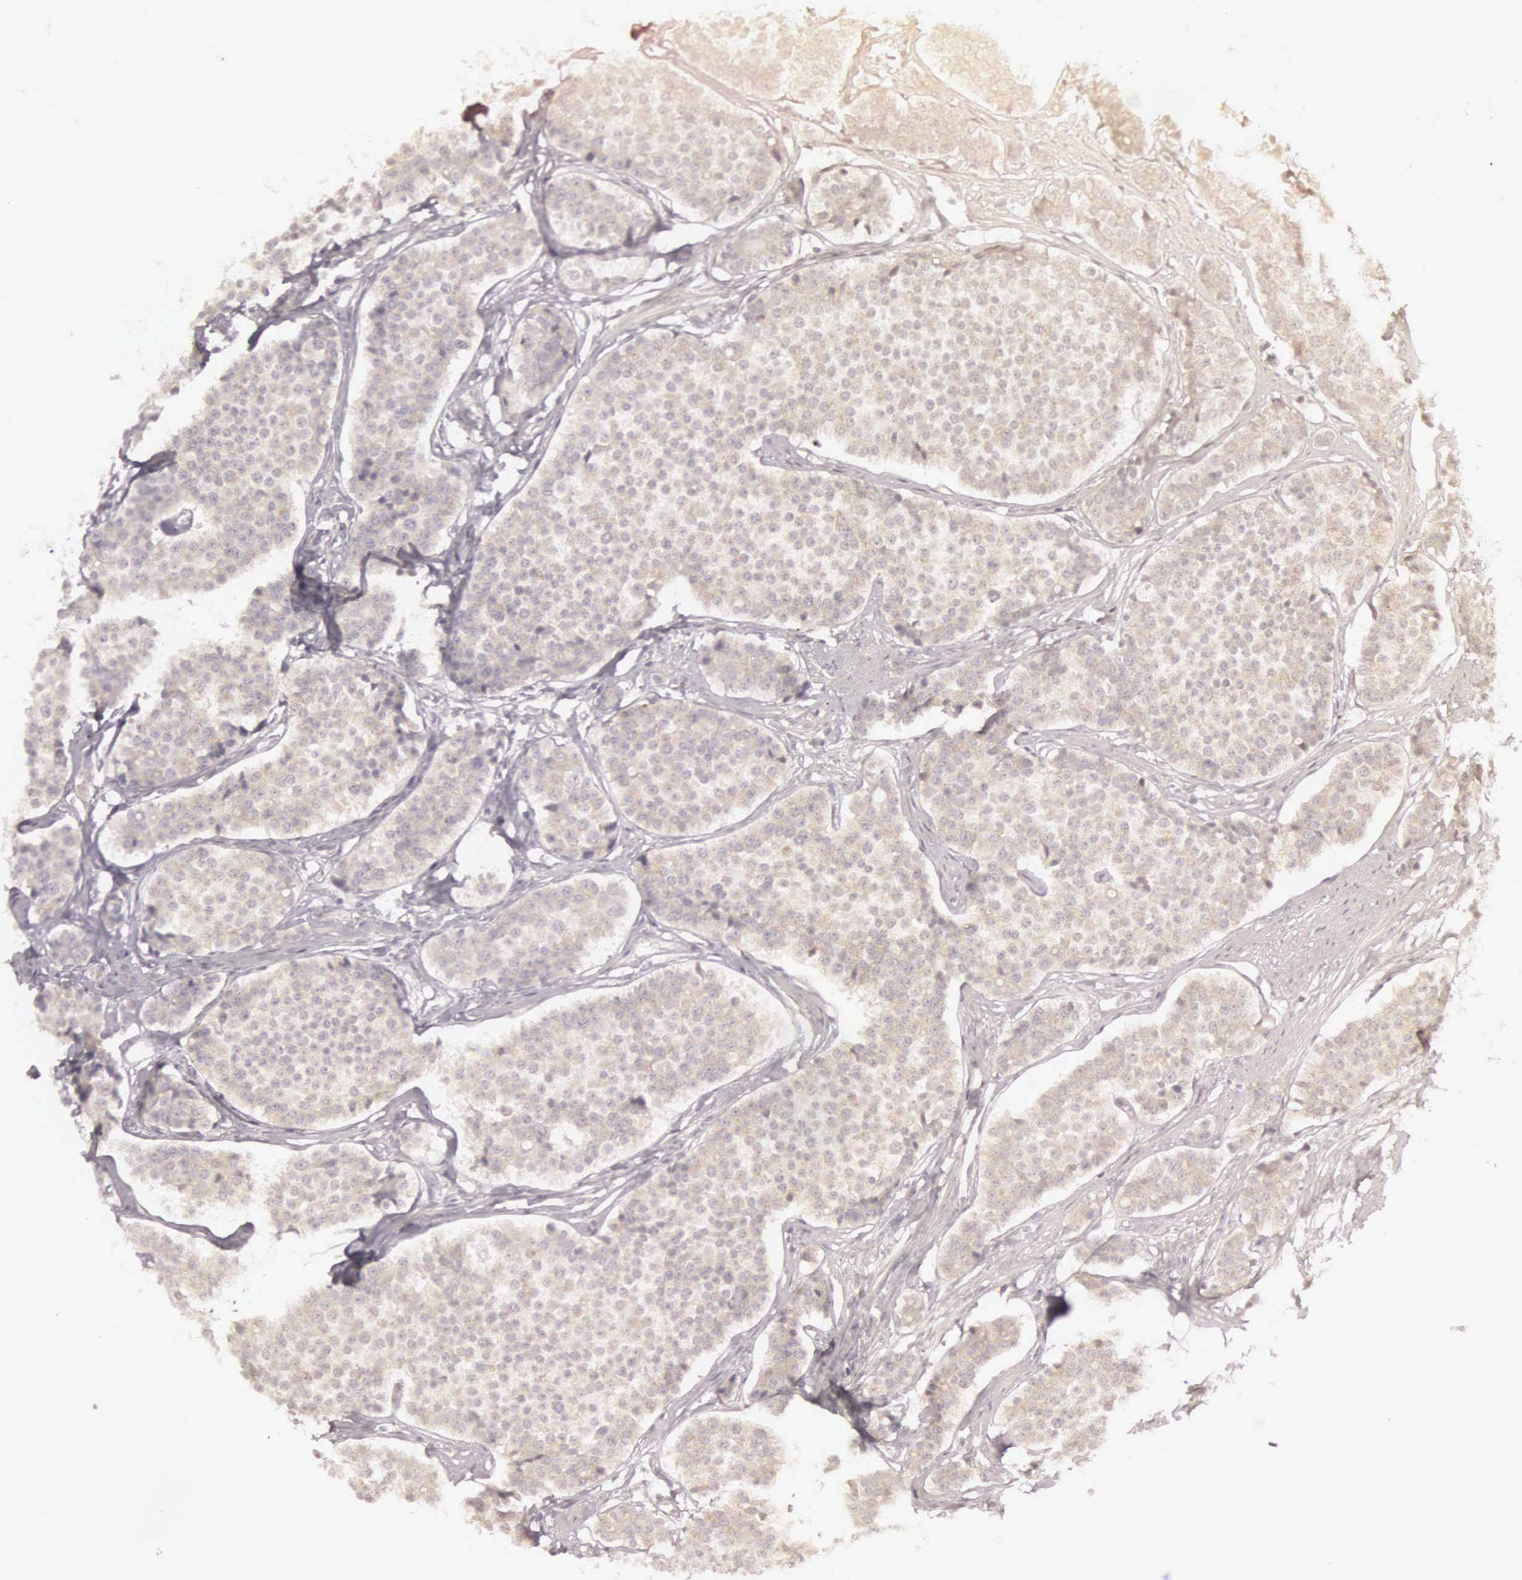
{"staining": {"intensity": "weak", "quantity": ">75%", "location": "cytoplasmic/membranous"}, "tissue": "carcinoid", "cell_type": "Tumor cells", "image_type": "cancer", "snomed": [{"axis": "morphology", "description": "Carcinoid, malignant, NOS"}, {"axis": "topography", "description": "Small intestine"}], "caption": "About >75% of tumor cells in carcinoid display weak cytoplasmic/membranous protein expression as visualized by brown immunohistochemical staining.", "gene": "CEP170B", "patient": {"sex": "male", "age": 60}}